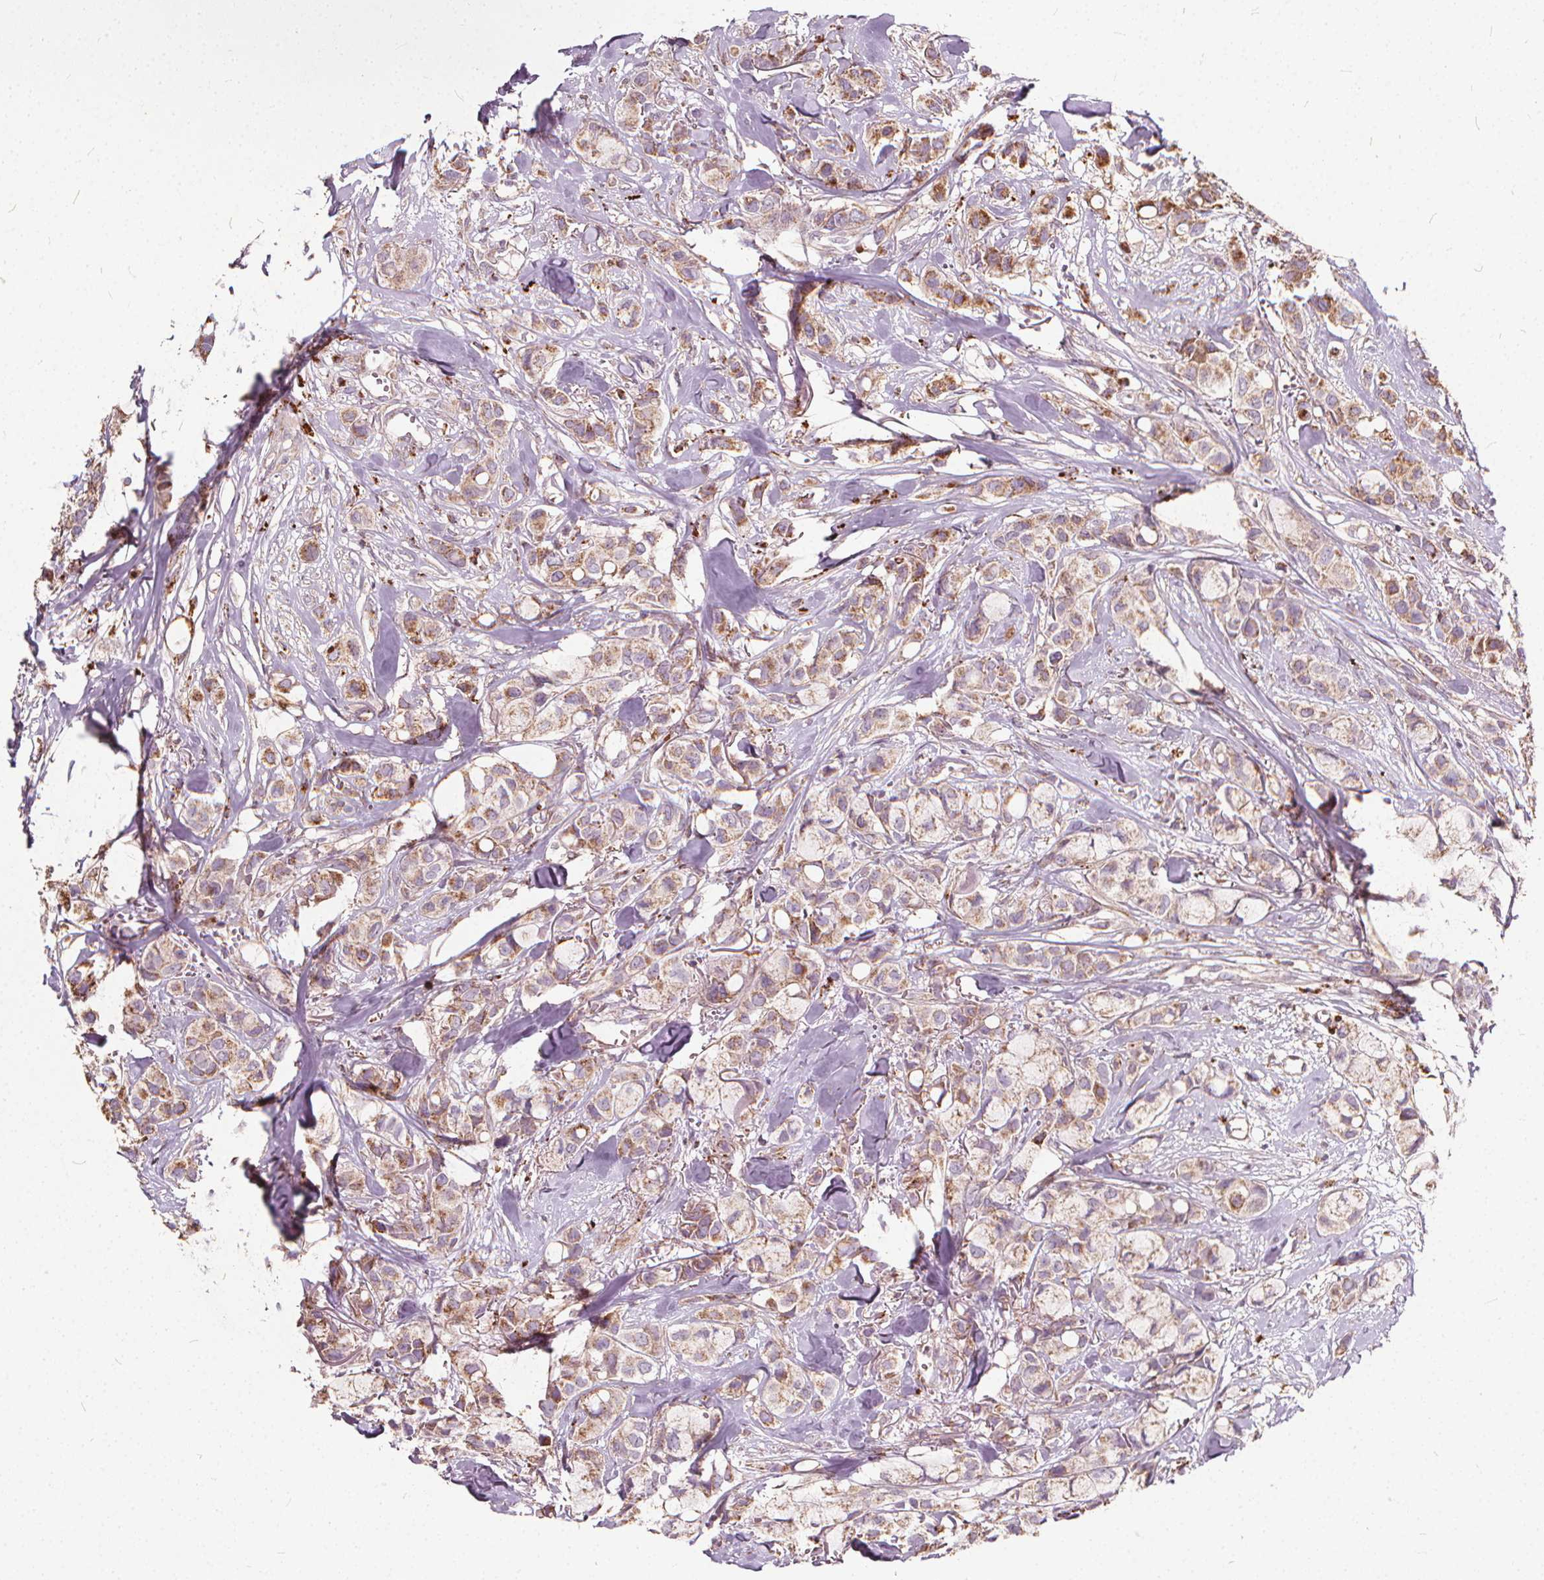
{"staining": {"intensity": "moderate", "quantity": ">75%", "location": "cytoplasmic/membranous"}, "tissue": "breast cancer", "cell_type": "Tumor cells", "image_type": "cancer", "snomed": [{"axis": "morphology", "description": "Duct carcinoma"}, {"axis": "topography", "description": "Breast"}], "caption": "Immunohistochemical staining of human breast cancer shows moderate cytoplasmic/membranous protein staining in approximately >75% of tumor cells.", "gene": "ORAI2", "patient": {"sex": "female", "age": 85}}